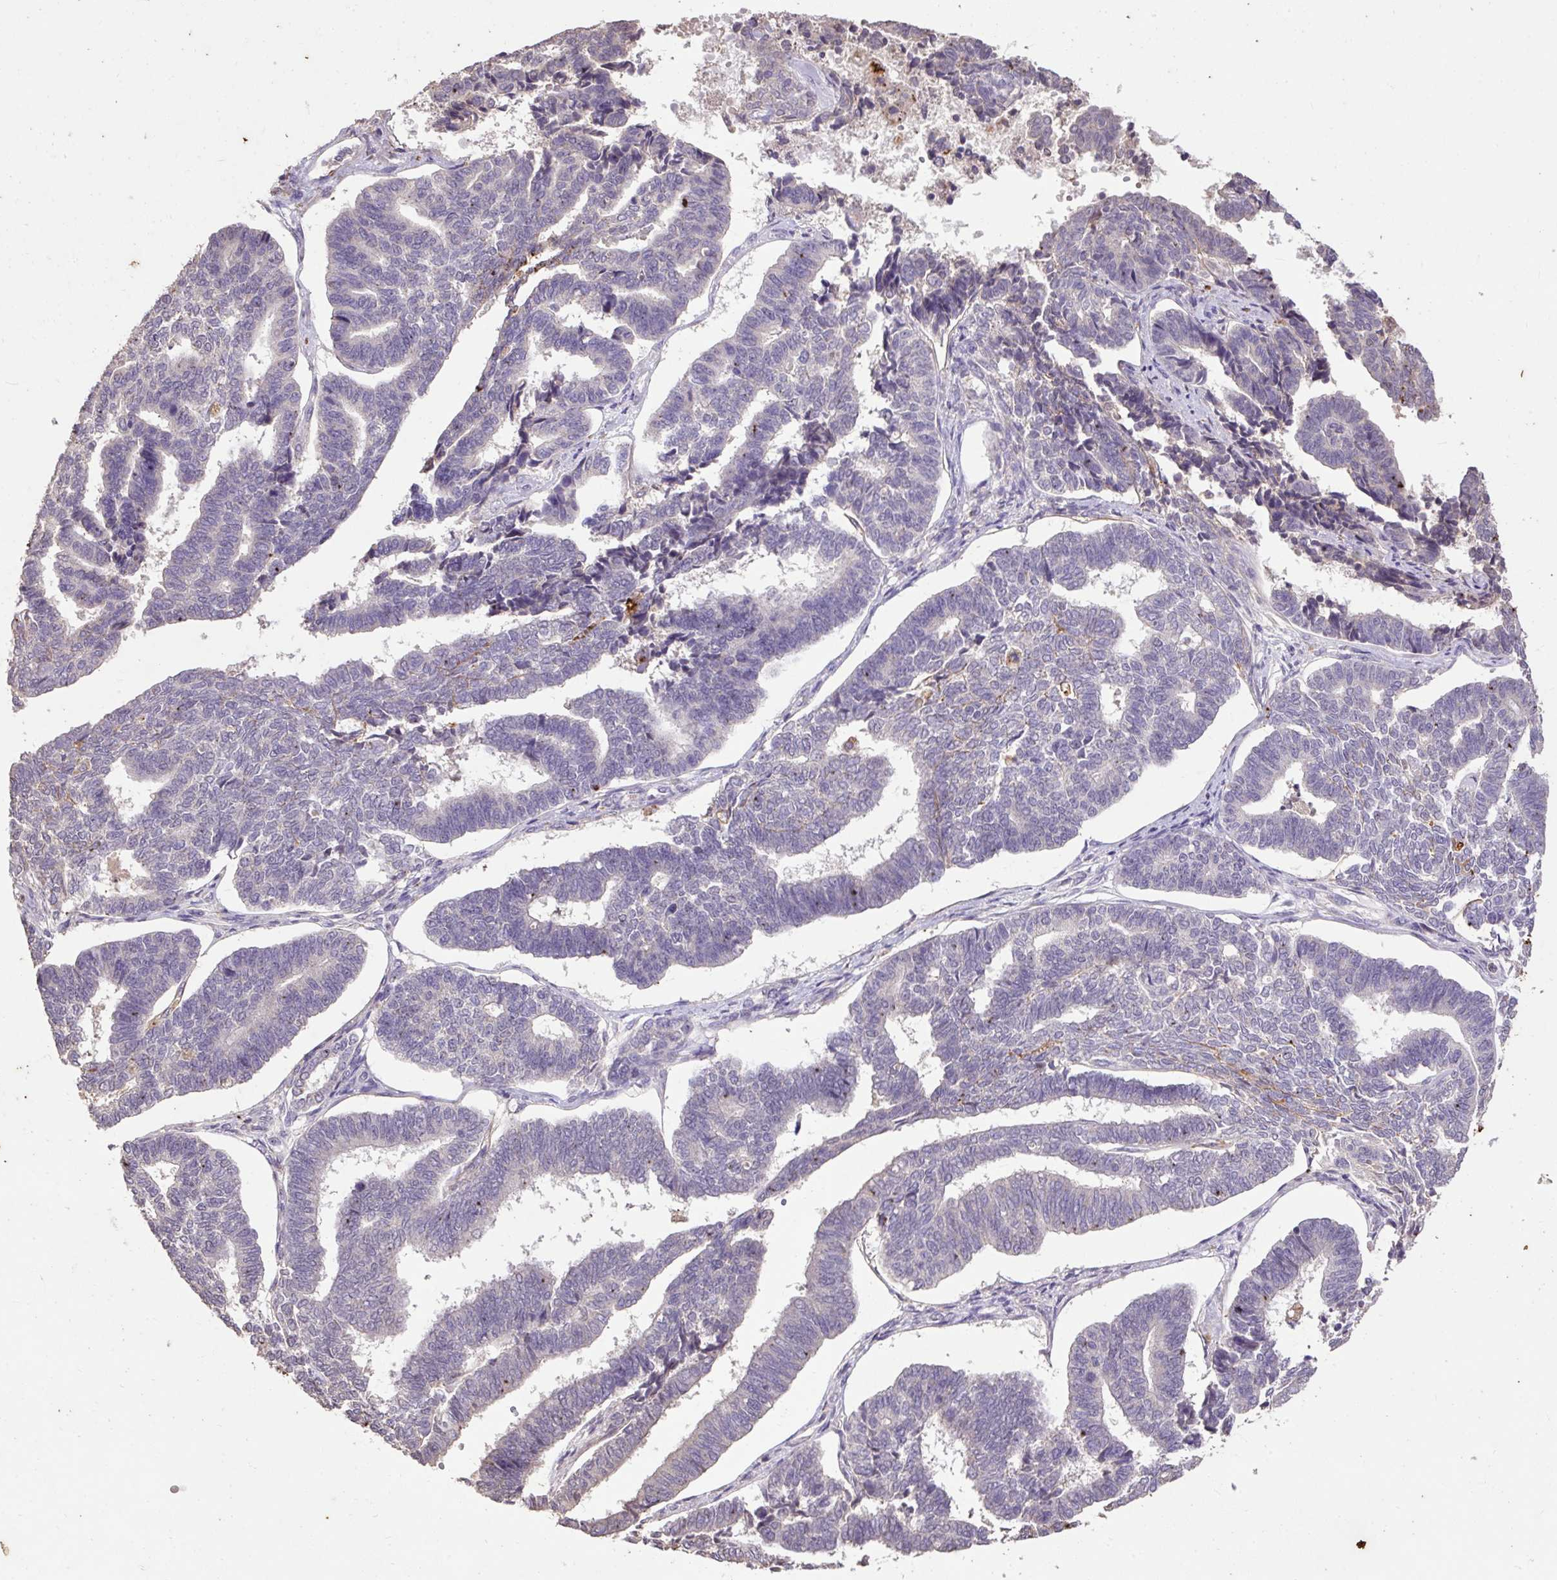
{"staining": {"intensity": "negative", "quantity": "none", "location": "none"}, "tissue": "endometrial cancer", "cell_type": "Tumor cells", "image_type": "cancer", "snomed": [{"axis": "morphology", "description": "Adenocarcinoma, NOS"}, {"axis": "topography", "description": "Endometrium"}], "caption": "There is no significant expression in tumor cells of endometrial cancer.", "gene": "LRTM2", "patient": {"sex": "female", "age": 70}}